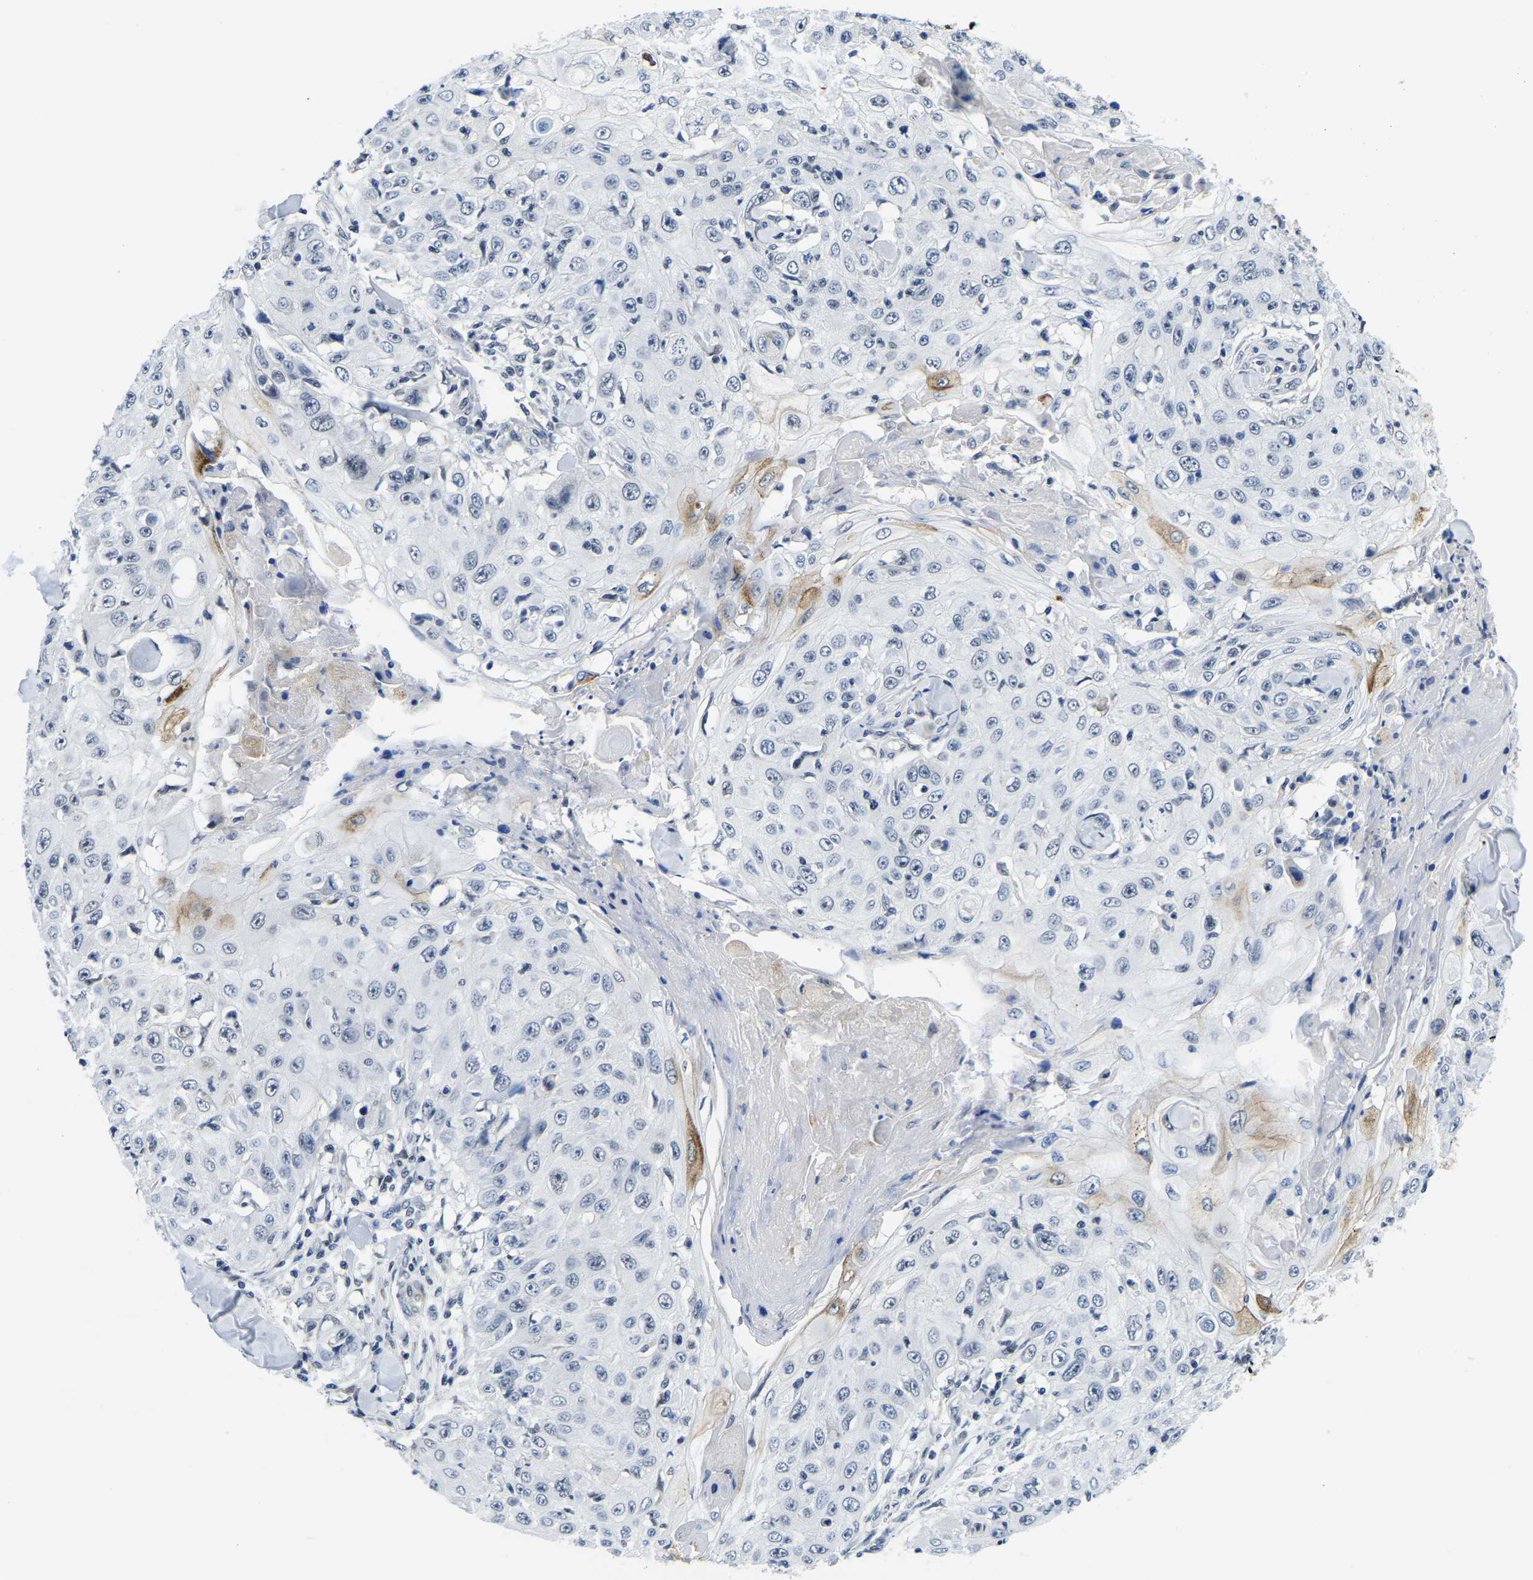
{"staining": {"intensity": "negative", "quantity": "none", "location": "none"}, "tissue": "skin cancer", "cell_type": "Tumor cells", "image_type": "cancer", "snomed": [{"axis": "morphology", "description": "Squamous cell carcinoma, NOS"}, {"axis": "topography", "description": "Skin"}], "caption": "DAB immunohistochemical staining of squamous cell carcinoma (skin) shows no significant positivity in tumor cells.", "gene": "POLDIP3", "patient": {"sex": "male", "age": 86}}